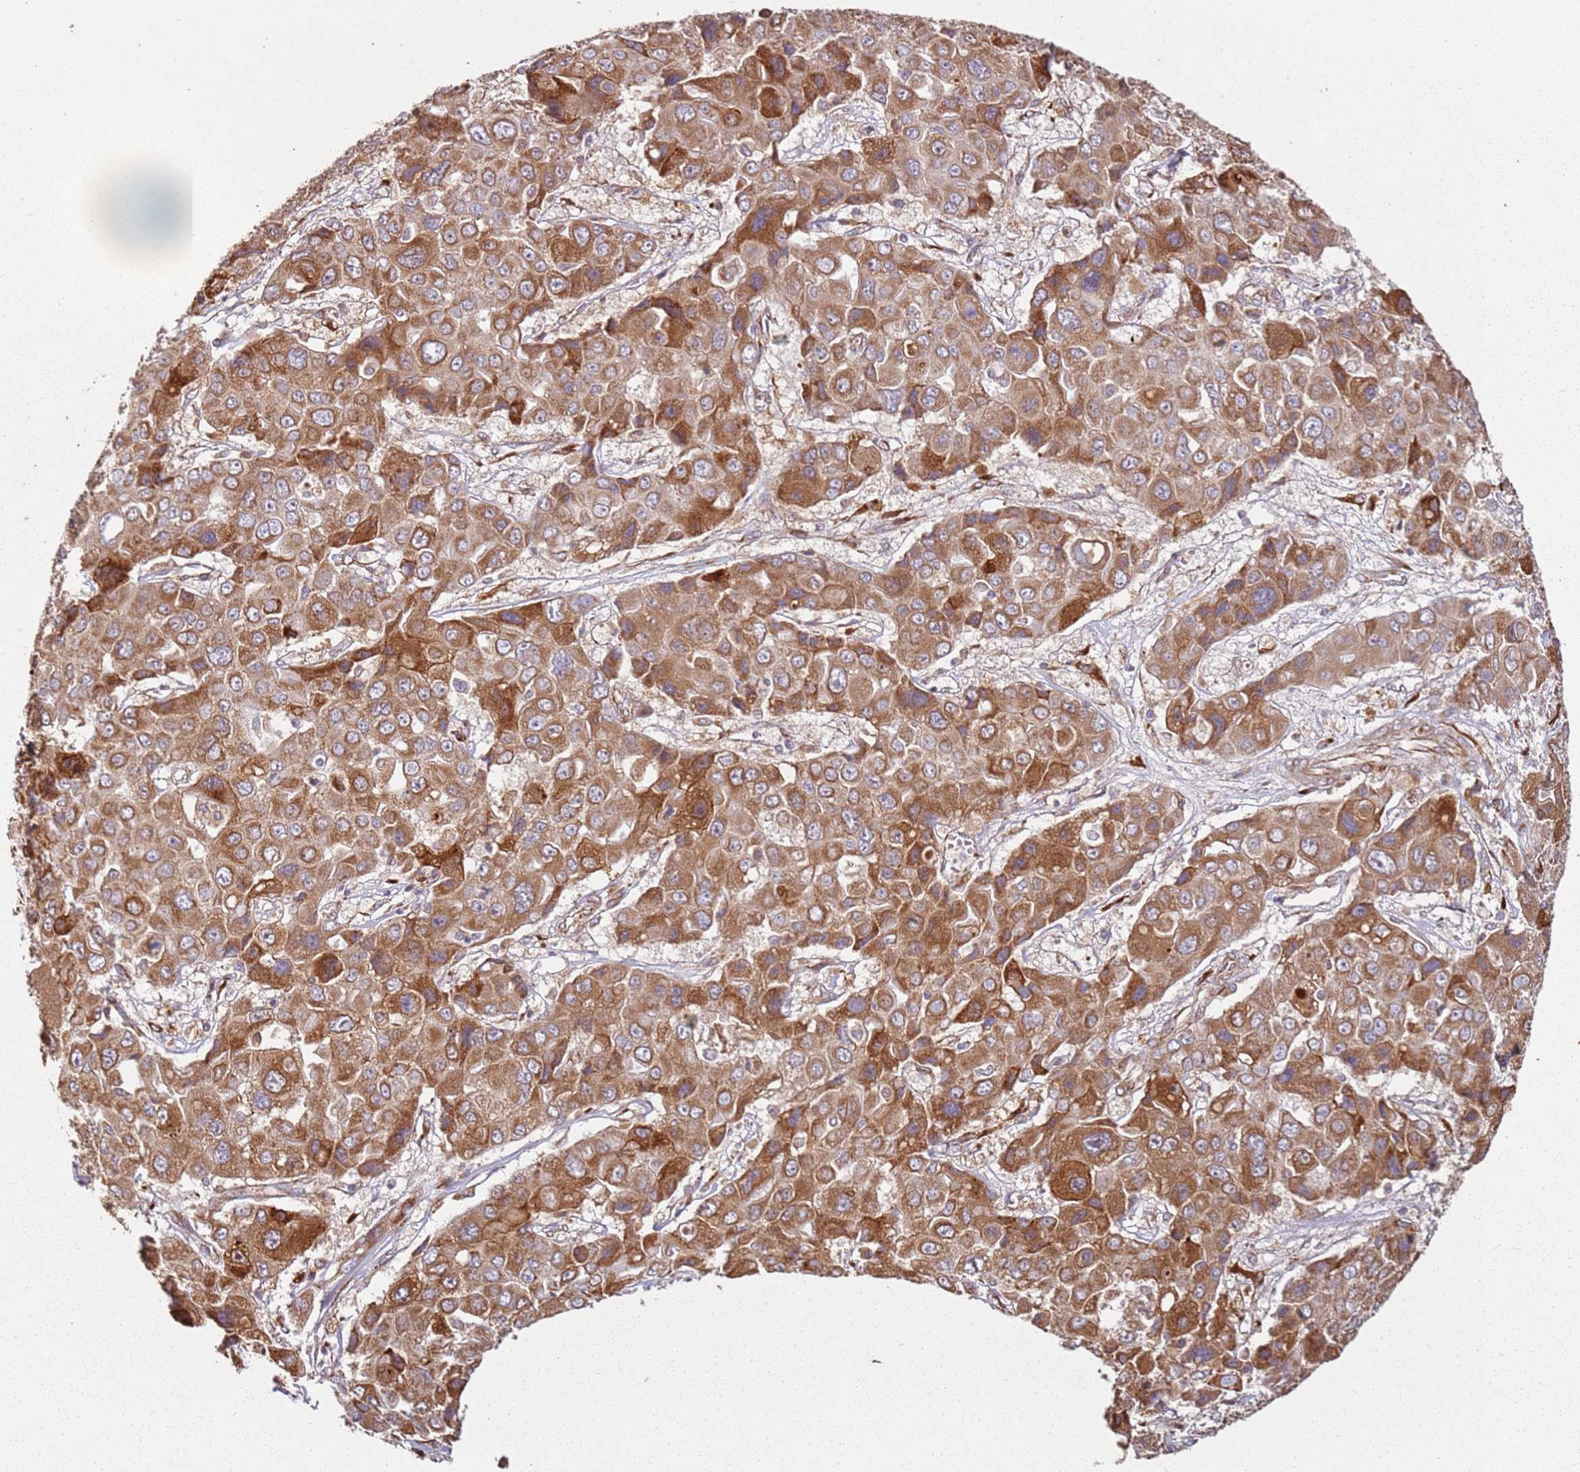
{"staining": {"intensity": "moderate", "quantity": ">75%", "location": "cytoplasmic/membranous"}, "tissue": "liver cancer", "cell_type": "Tumor cells", "image_type": "cancer", "snomed": [{"axis": "morphology", "description": "Cholangiocarcinoma"}, {"axis": "topography", "description": "Liver"}], "caption": "Human cholangiocarcinoma (liver) stained with a brown dye demonstrates moderate cytoplasmic/membranous positive staining in about >75% of tumor cells.", "gene": "ARFRP1", "patient": {"sex": "male", "age": 67}}